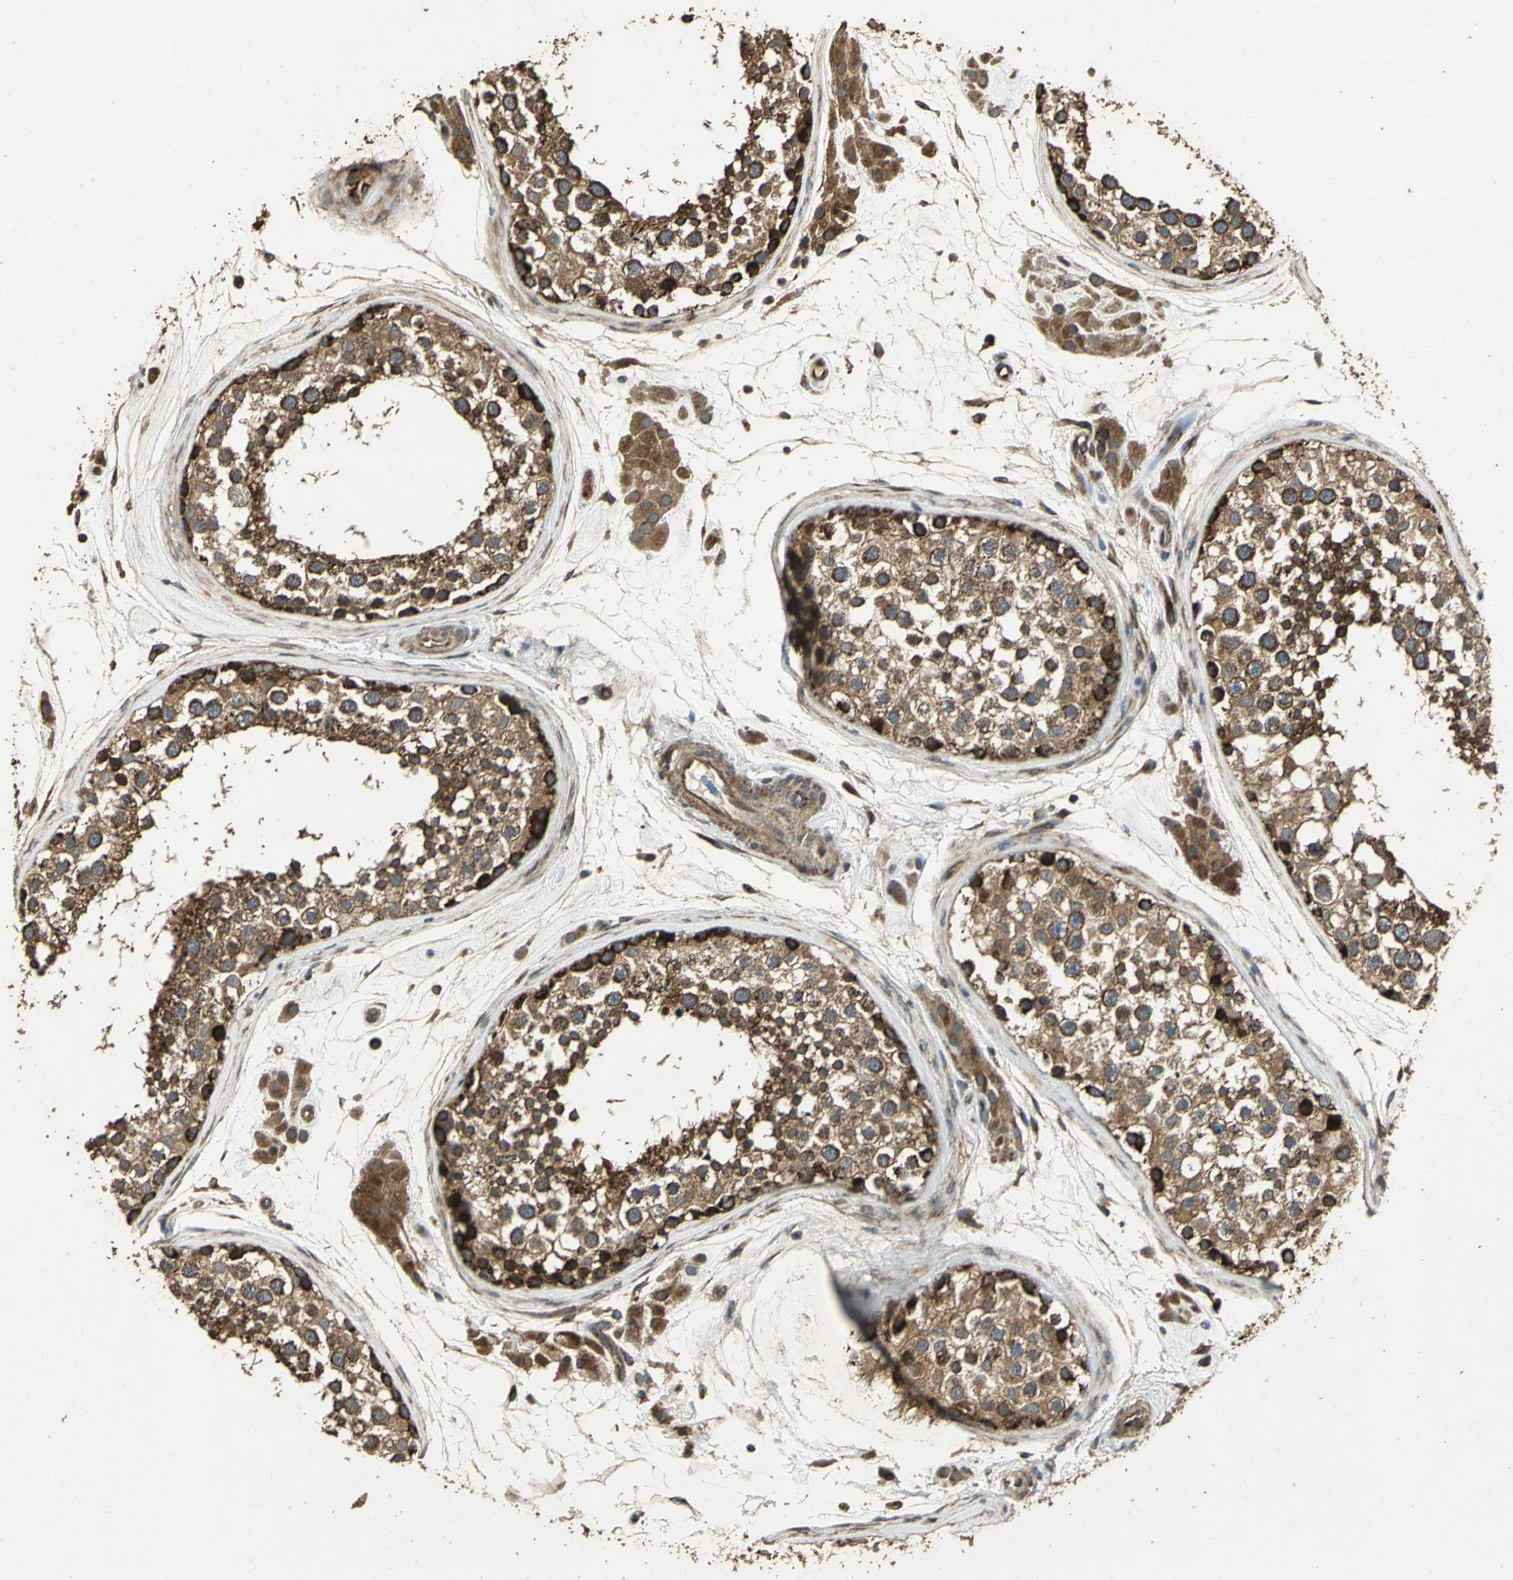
{"staining": {"intensity": "strong", "quantity": ">75%", "location": "cytoplasmic/membranous"}, "tissue": "testis", "cell_type": "Cells in seminiferous ducts", "image_type": "normal", "snomed": [{"axis": "morphology", "description": "Normal tissue, NOS"}, {"axis": "topography", "description": "Testis"}], "caption": "Unremarkable testis demonstrates strong cytoplasmic/membranous staining in approximately >75% of cells in seminiferous ducts, visualized by immunohistochemistry. The protein of interest is stained brown, and the nuclei are stained in blue (DAB IHC with brightfield microscopy, high magnification).", "gene": "KANK1", "patient": {"sex": "male", "age": 46}}